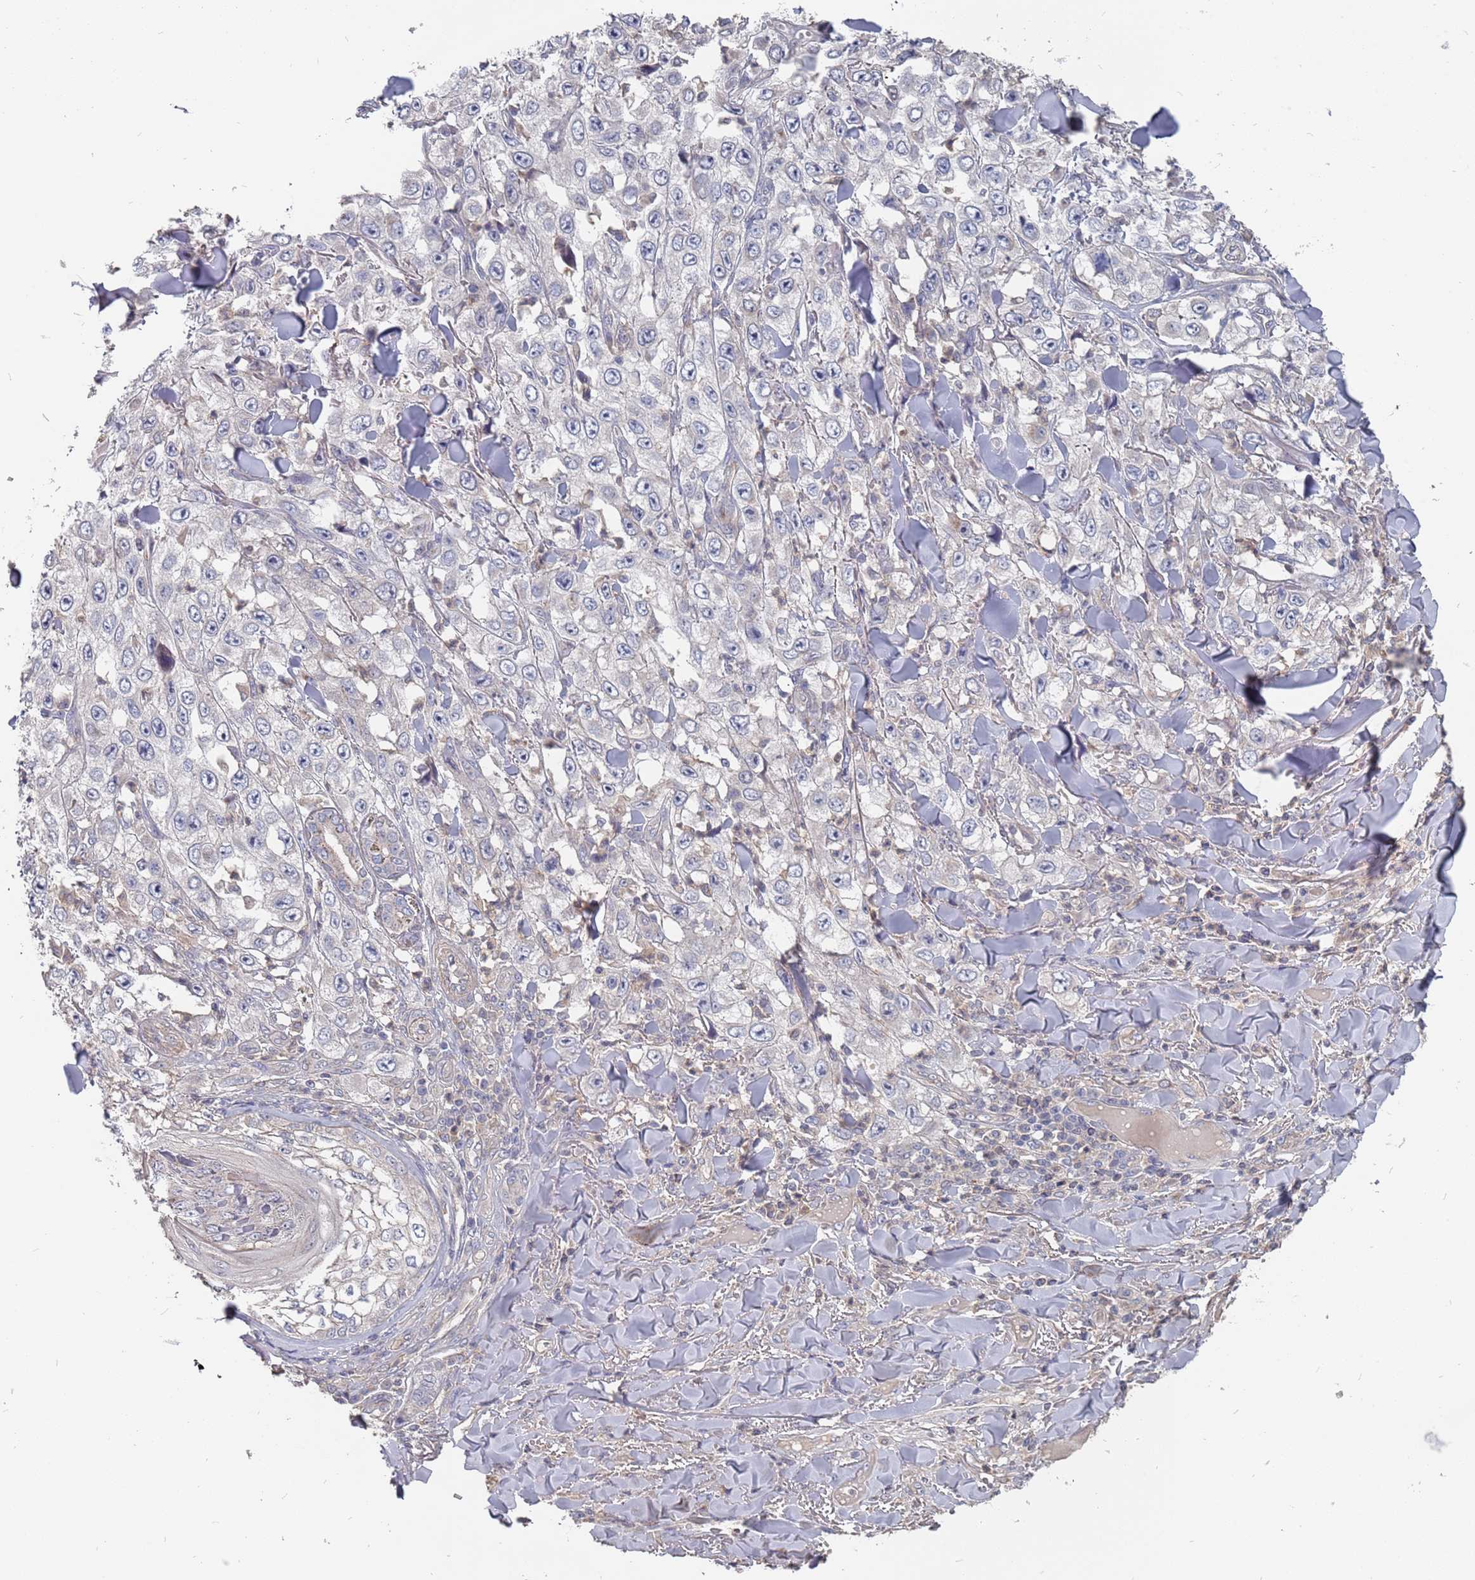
{"staining": {"intensity": "negative", "quantity": "none", "location": "none"}, "tissue": "skin cancer", "cell_type": "Tumor cells", "image_type": "cancer", "snomed": [{"axis": "morphology", "description": "Squamous cell carcinoma, NOS"}, {"axis": "topography", "description": "Skin"}], "caption": "This is an immunohistochemistry photomicrograph of human skin squamous cell carcinoma. There is no staining in tumor cells.", "gene": "TCEANC2", "patient": {"sex": "male", "age": 82}}